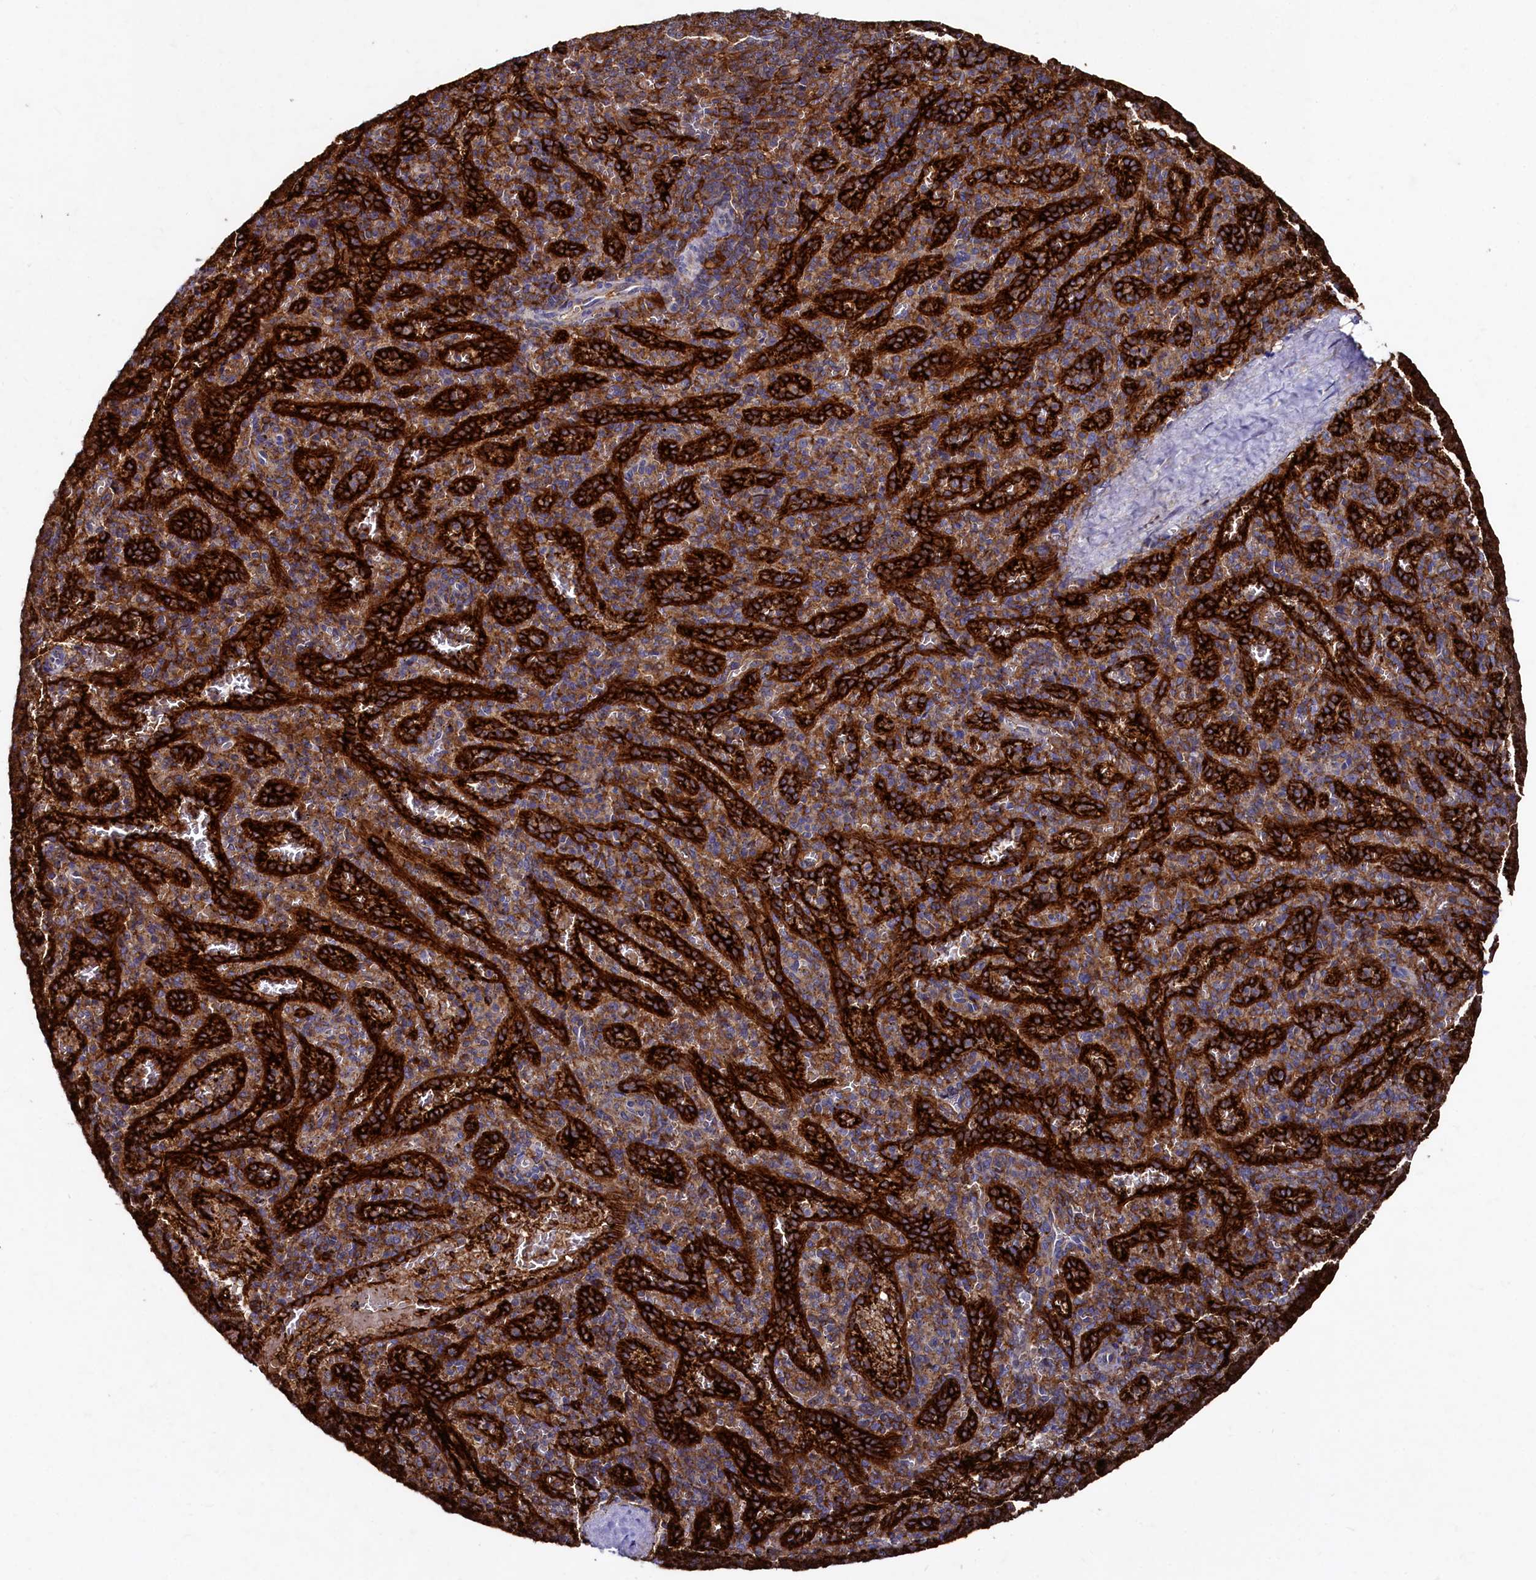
{"staining": {"intensity": "moderate", "quantity": ">75%", "location": "cytoplasmic/membranous"}, "tissue": "spleen", "cell_type": "Cells in red pulp", "image_type": "normal", "snomed": [{"axis": "morphology", "description": "Normal tissue, NOS"}, {"axis": "topography", "description": "Spleen"}], "caption": "High-magnification brightfield microscopy of benign spleen stained with DAB (brown) and counterstained with hematoxylin (blue). cells in red pulp exhibit moderate cytoplasmic/membranous positivity is identified in about>75% of cells. The protein of interest is shown in brown color, while the nuclei are stained blue.", "gene": "PLEKHO2", "patient": {"sex": "female", "age": 21}}